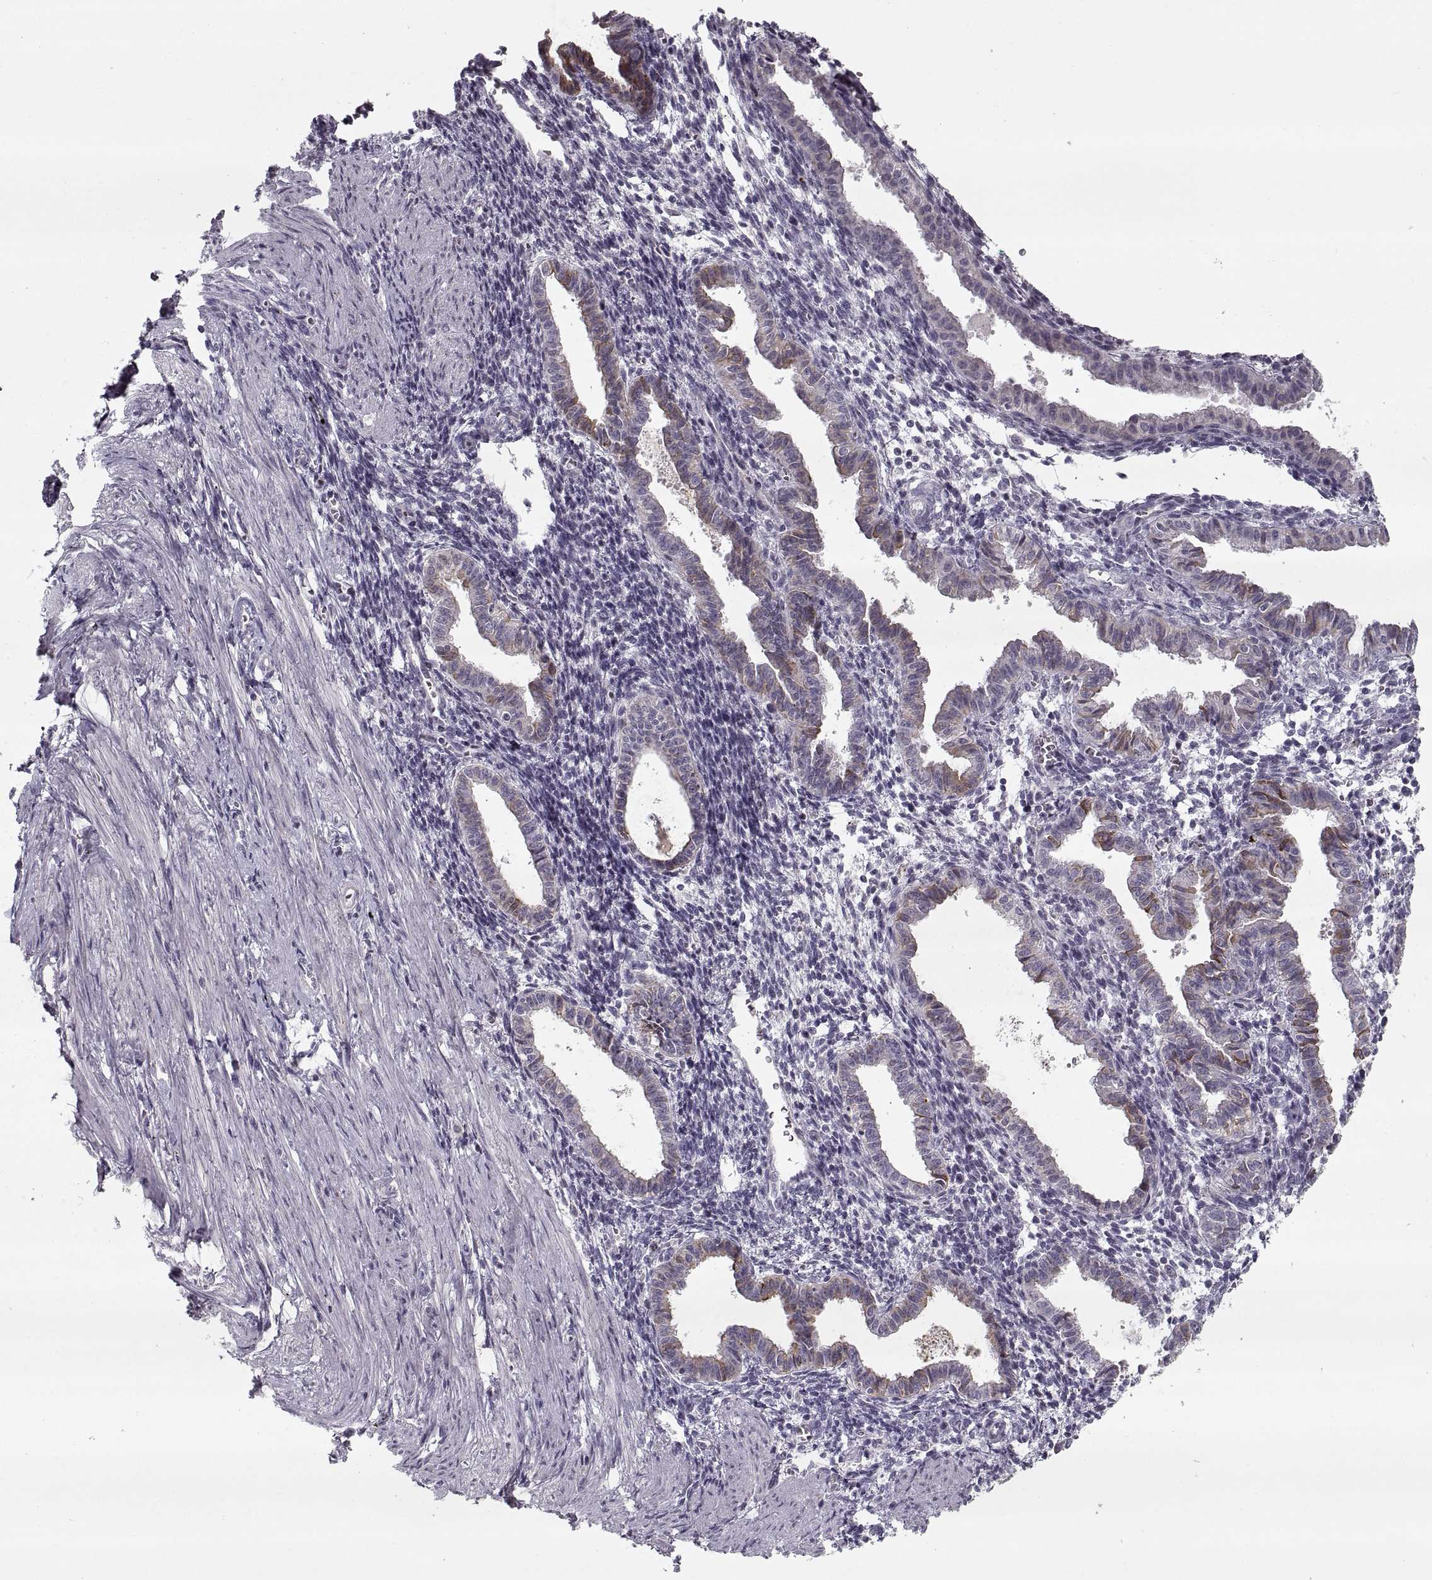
{"staining": {"intensity": "negative", "quantity": "none", "location": "none"}, "tissue": "endometrium", "cell_type": "Cells in endometrial stroma", "image_type": "normal", "snomed": [{"axis": "morphology", "description": "Normal tissue, NOS"}, {"axis": "topography", "description": "Endometrium"}], "caption": "The image displays no staining of cells in endometrial stroma in normal endometrium.", "gene": "GAD2", "patient": {"sex": "female", "age": 37}}